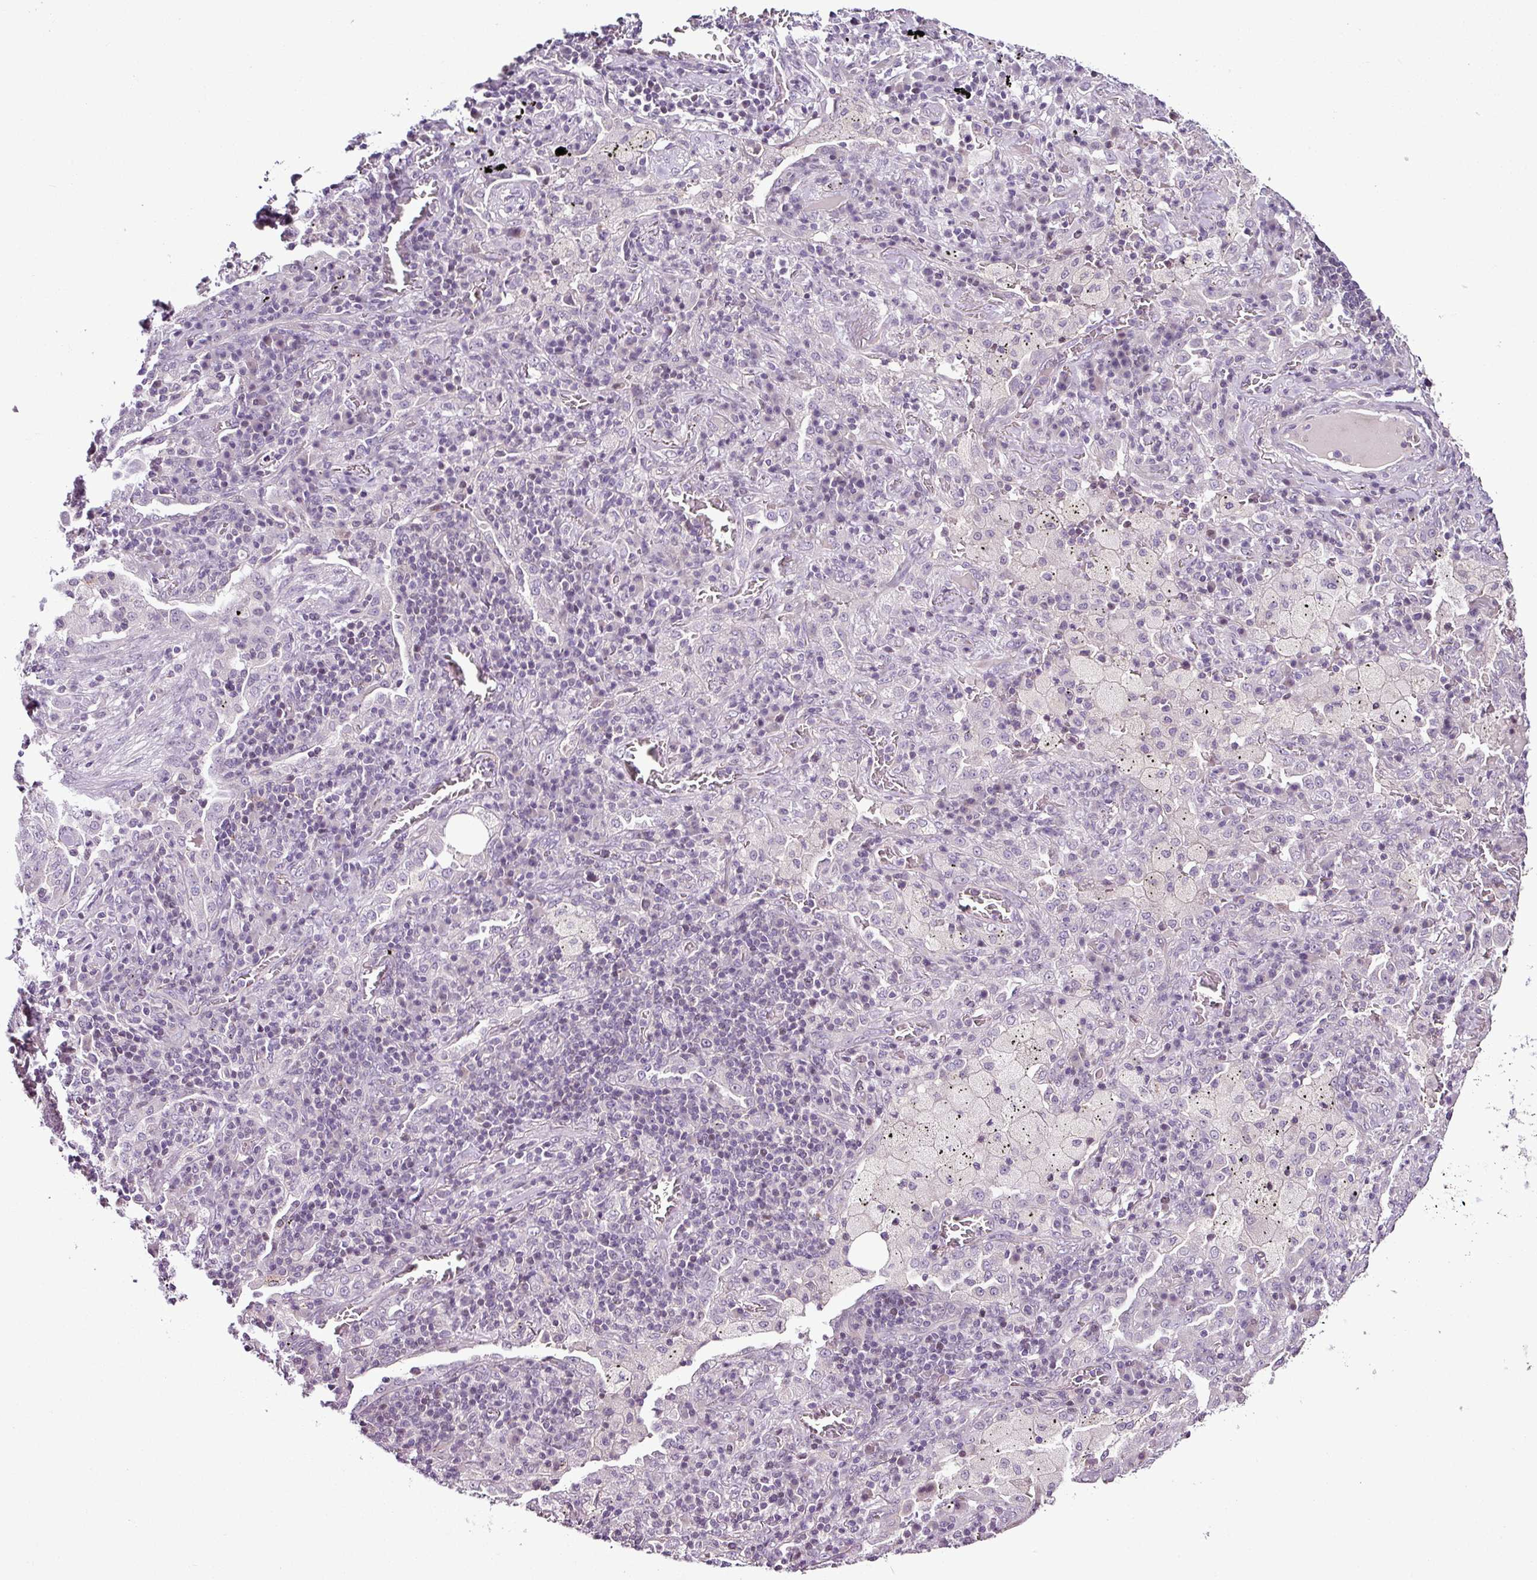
{"staining": {"intensity": "negative", "quantity": "none", "location": "none"}, "tissue": "lung cancer", "cell_type": "Tumor cells", "image_type": "cancer", "snomed": [{"axis": "morphology", "description": "Squamous cell carcinoma, NOS"}, {"axis": "topography", "description": "Lung"}], "caption": "Tumor cells are negative for brown protein staining in lung cancer (squamous cell carcinoma).", "gene": "TEX30", "patient": {"sex": "female", "age": 63}}